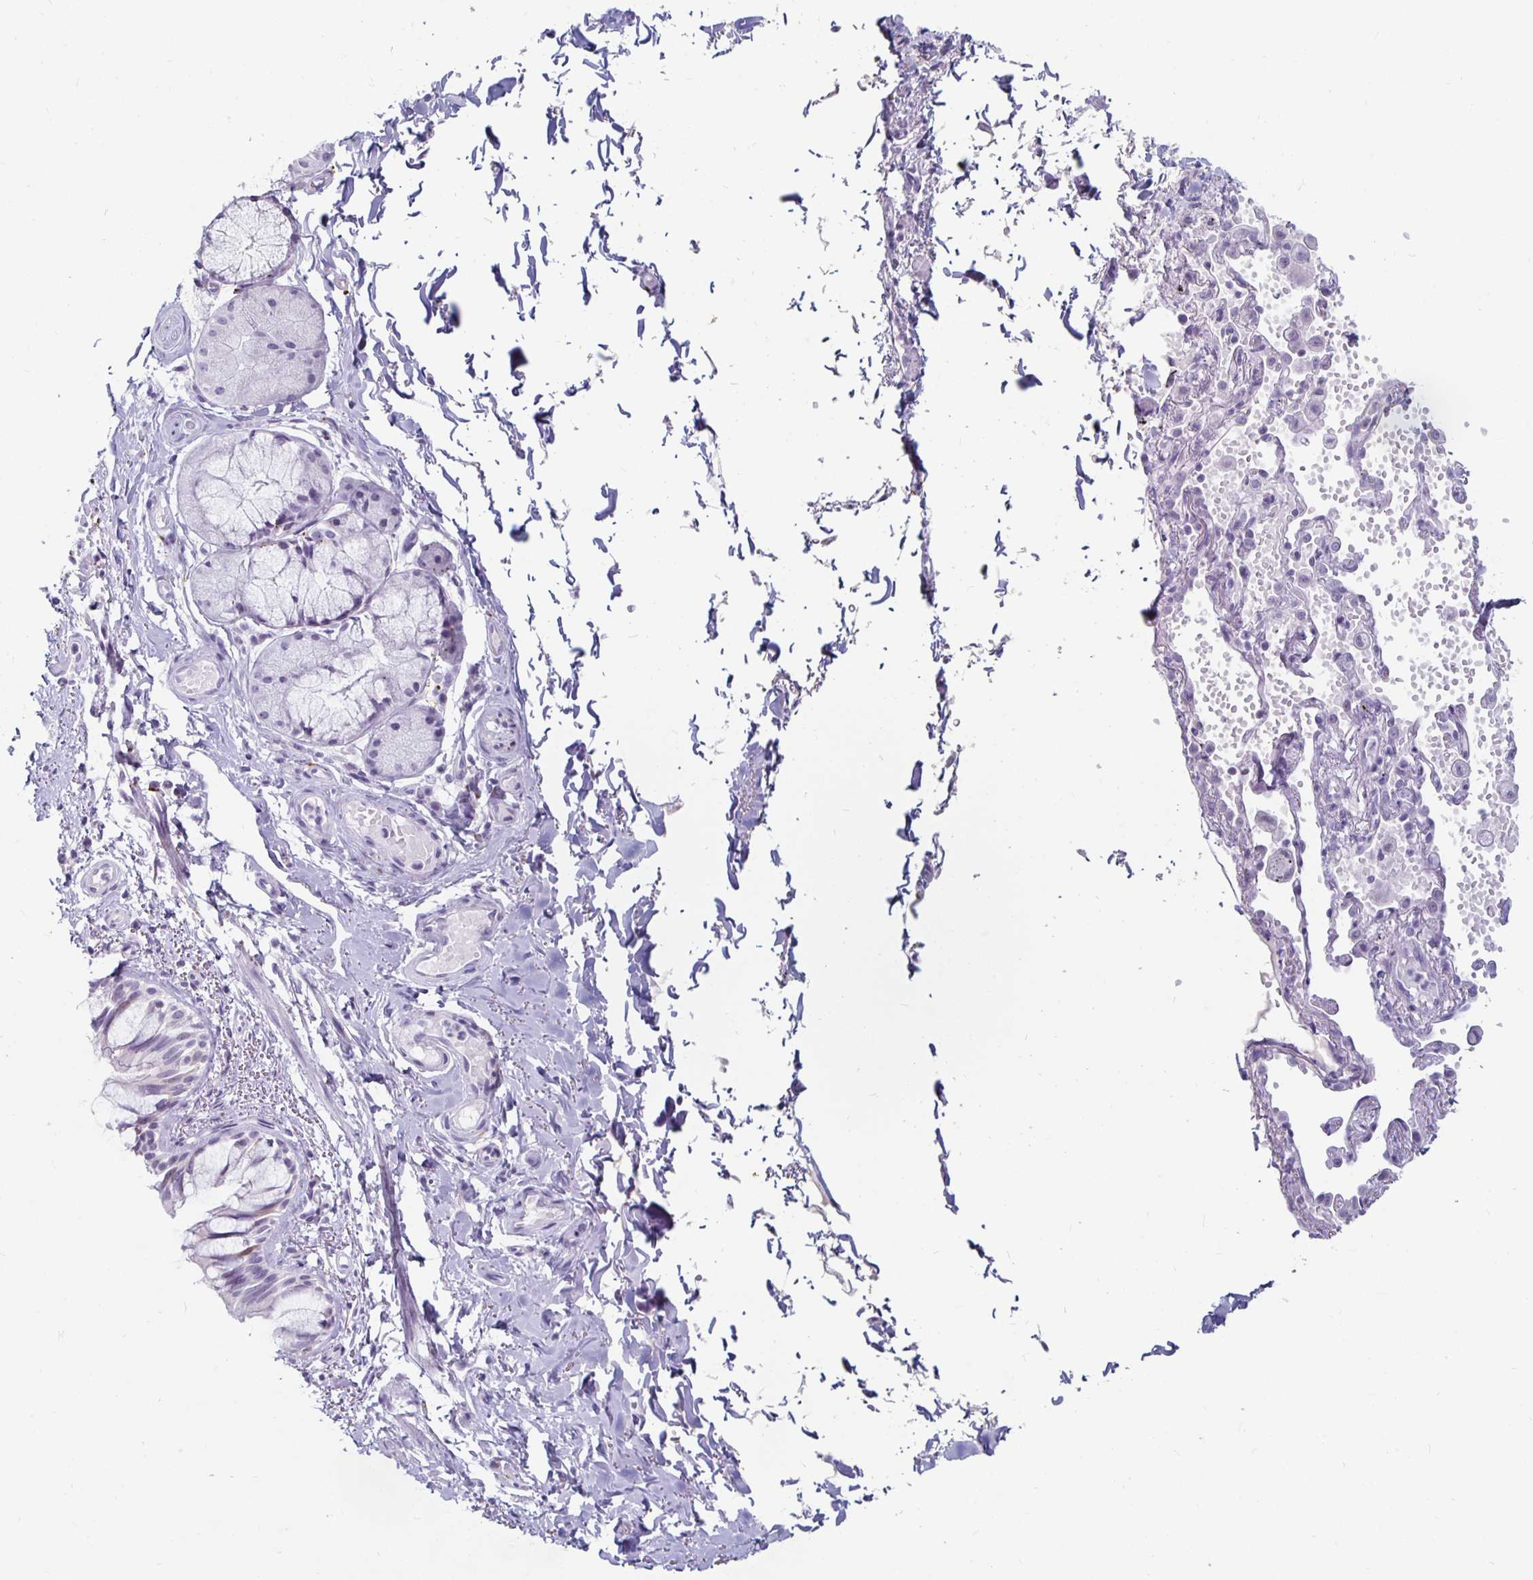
{"staining": {"intensity": "moderate", "quantity": "<25%", "location": "cytoplasmic/membranous"}, "tissue": "bronchus", "cell_type": "Respiratory epithelial cells", "image_type": "normal", "snomed": [{"axis": "morphology", "description": "Normal tissue, NOS"}, {"axis": "topography", "description": "Lymph node"}, {"axis": "topography", "description": "Cartilage tissue"}, {"axis": "topography", "description": "Bronchus"}], "caption": "IHC (DAB) staining of benign bronchus exhibits moderate cytoplasmic/membranous protein positivity in approximately <25% of respiratory epithelial cells. (DAB (3,3'-diaminobenzidine) IHC, brown staining for protein, blue staining for nuclei).", "gene": "KCNQ2", "patient": {"sex": "female", "age": 70}}